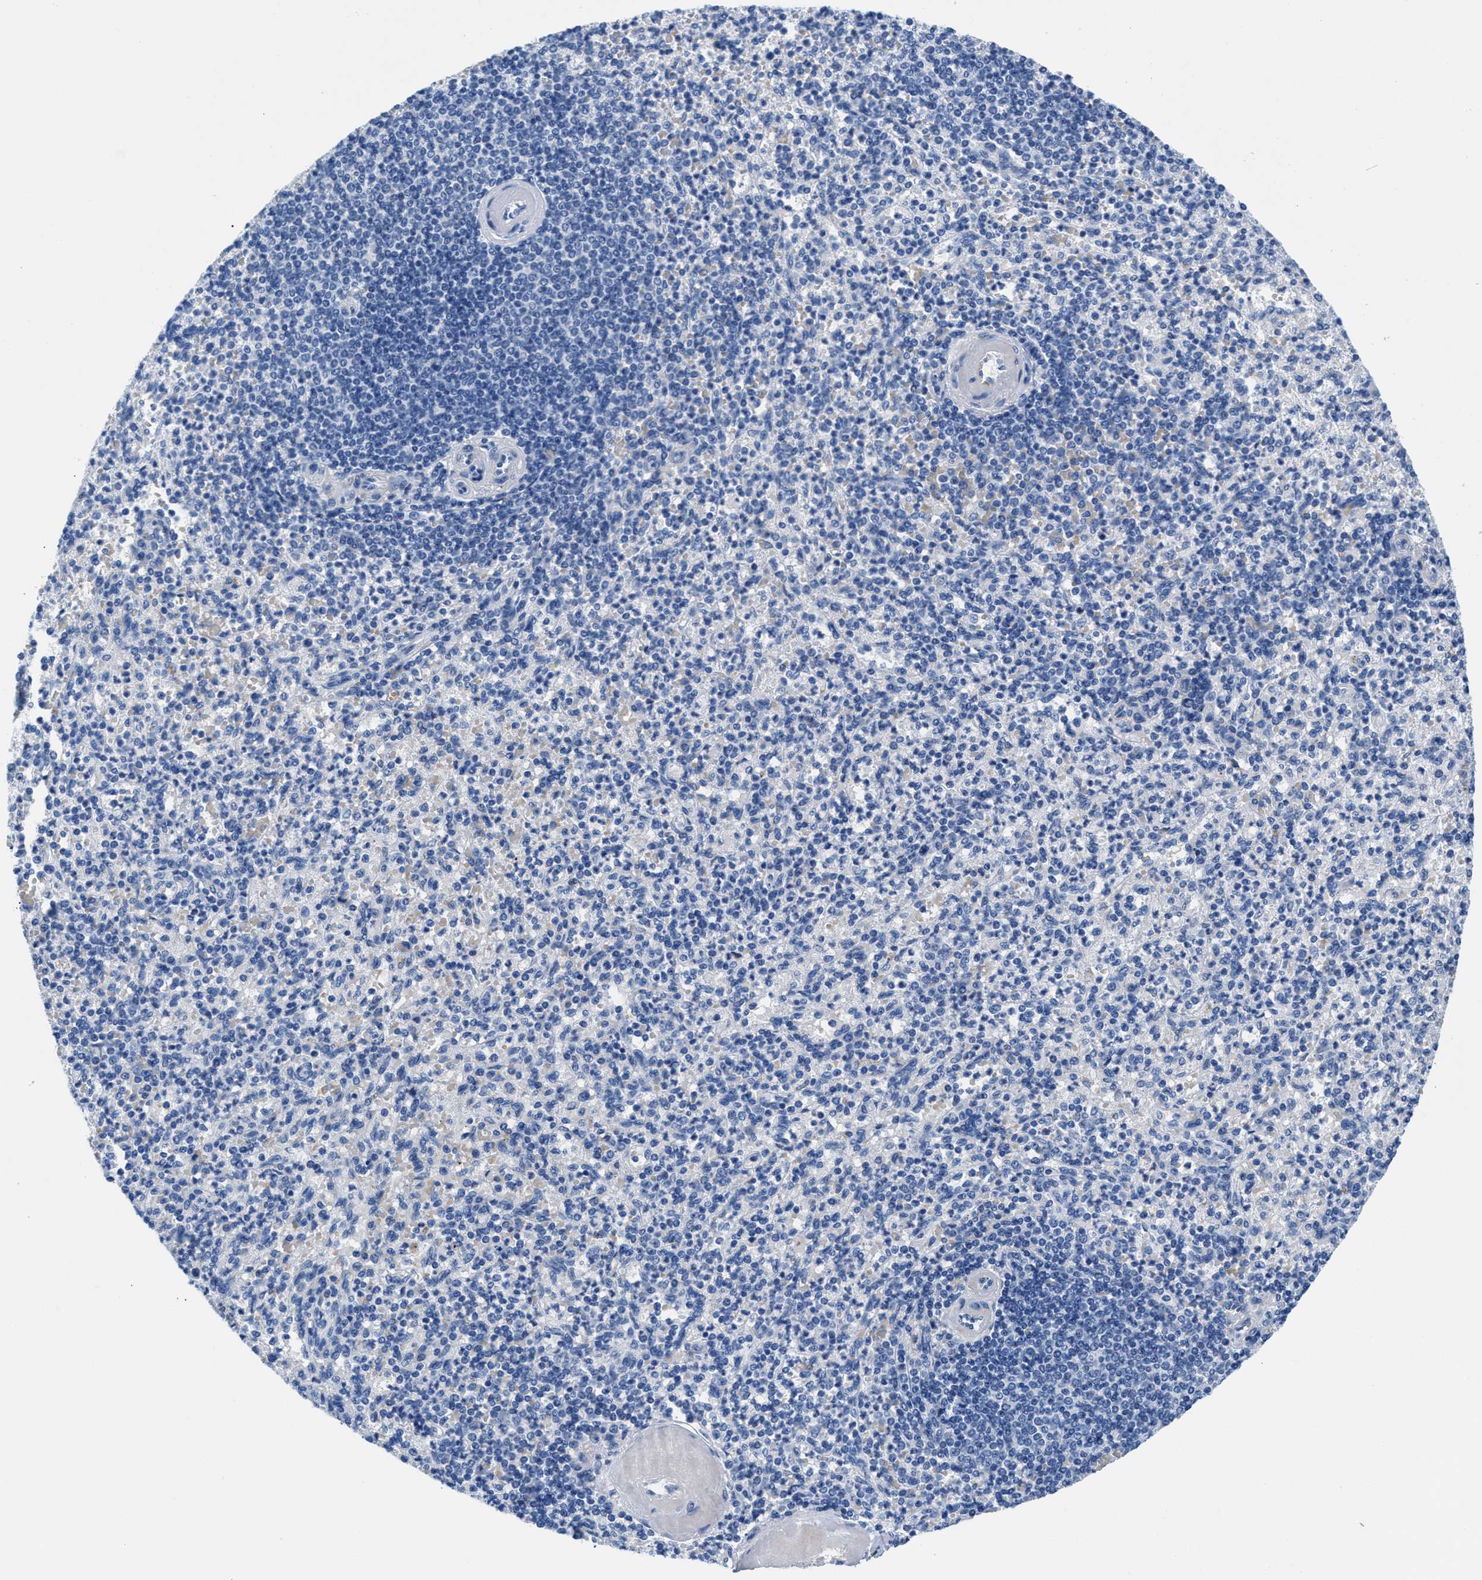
{"staining": {"intensity": "negative", "quantity": "none", "location": "none"}, "tissue": "spleen", "cell_type": "Cells in red pulp", "image_type": "normal", "snomed": [{"axis": "morphology", "description": "Normal tissue, NOS"}, {"axis": "topography", "description": "Spleen"}], "caption": "An image of spleen stained for a protein demonstrates no brown staining in cells in red pulp.", "gene": "SLFN13", "patient": {"sex": "female", "age": 74}}